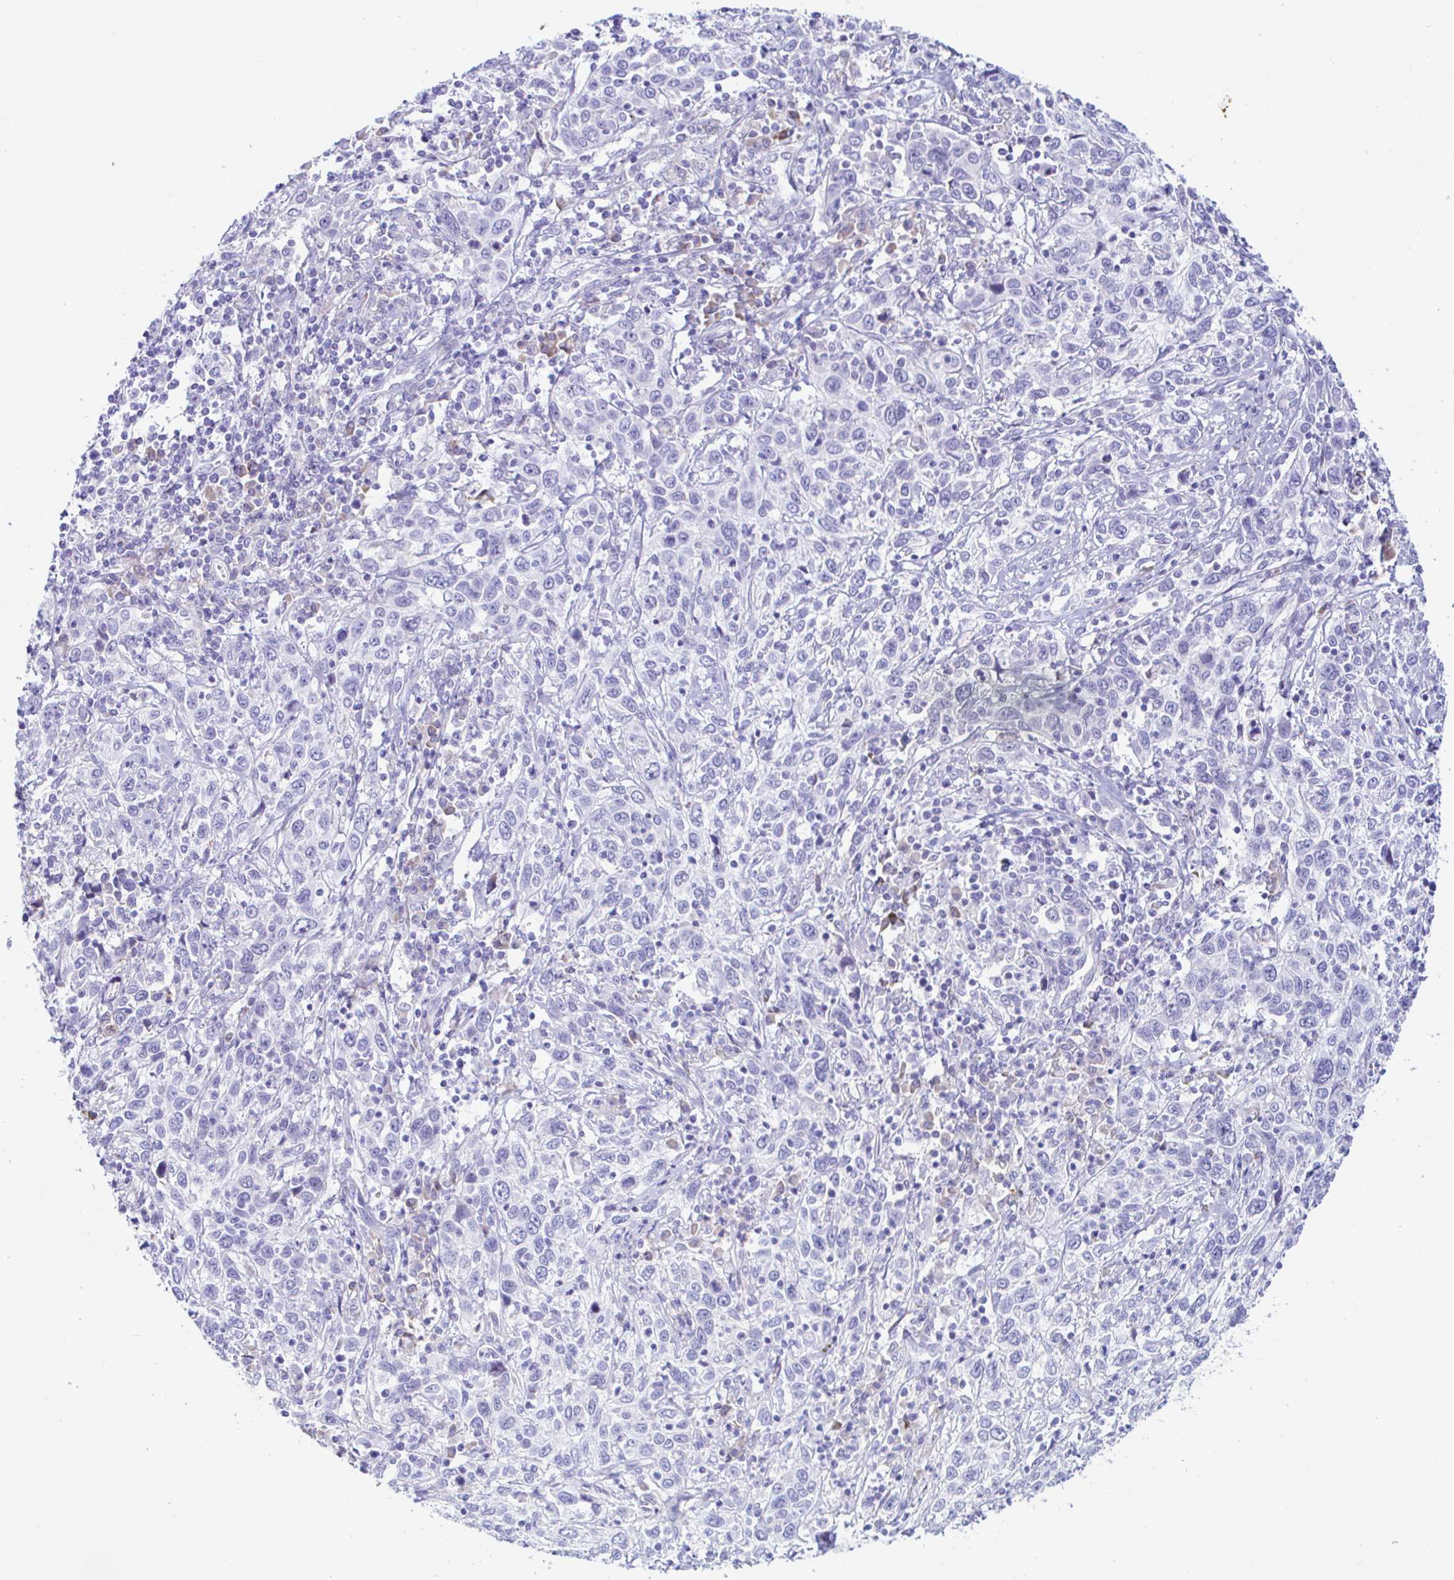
{"staining": {"intensity": "negative", "quantity": "none", "location": "none"}, "tissue": "cervical cancer", "cell_type": "Tumor cells", "image_type": "cancer", "snomed": [{"axis": "morphology", "description": "Squamous cell carcinoma, NOS"}, {"axis": "topography", "description": "Cervix"}], "caption": "Tumor cells show no significant protein positivity in cervical cancer.", "gene": "NBPF3", "patient": {"sex": "female", "age": 46}}